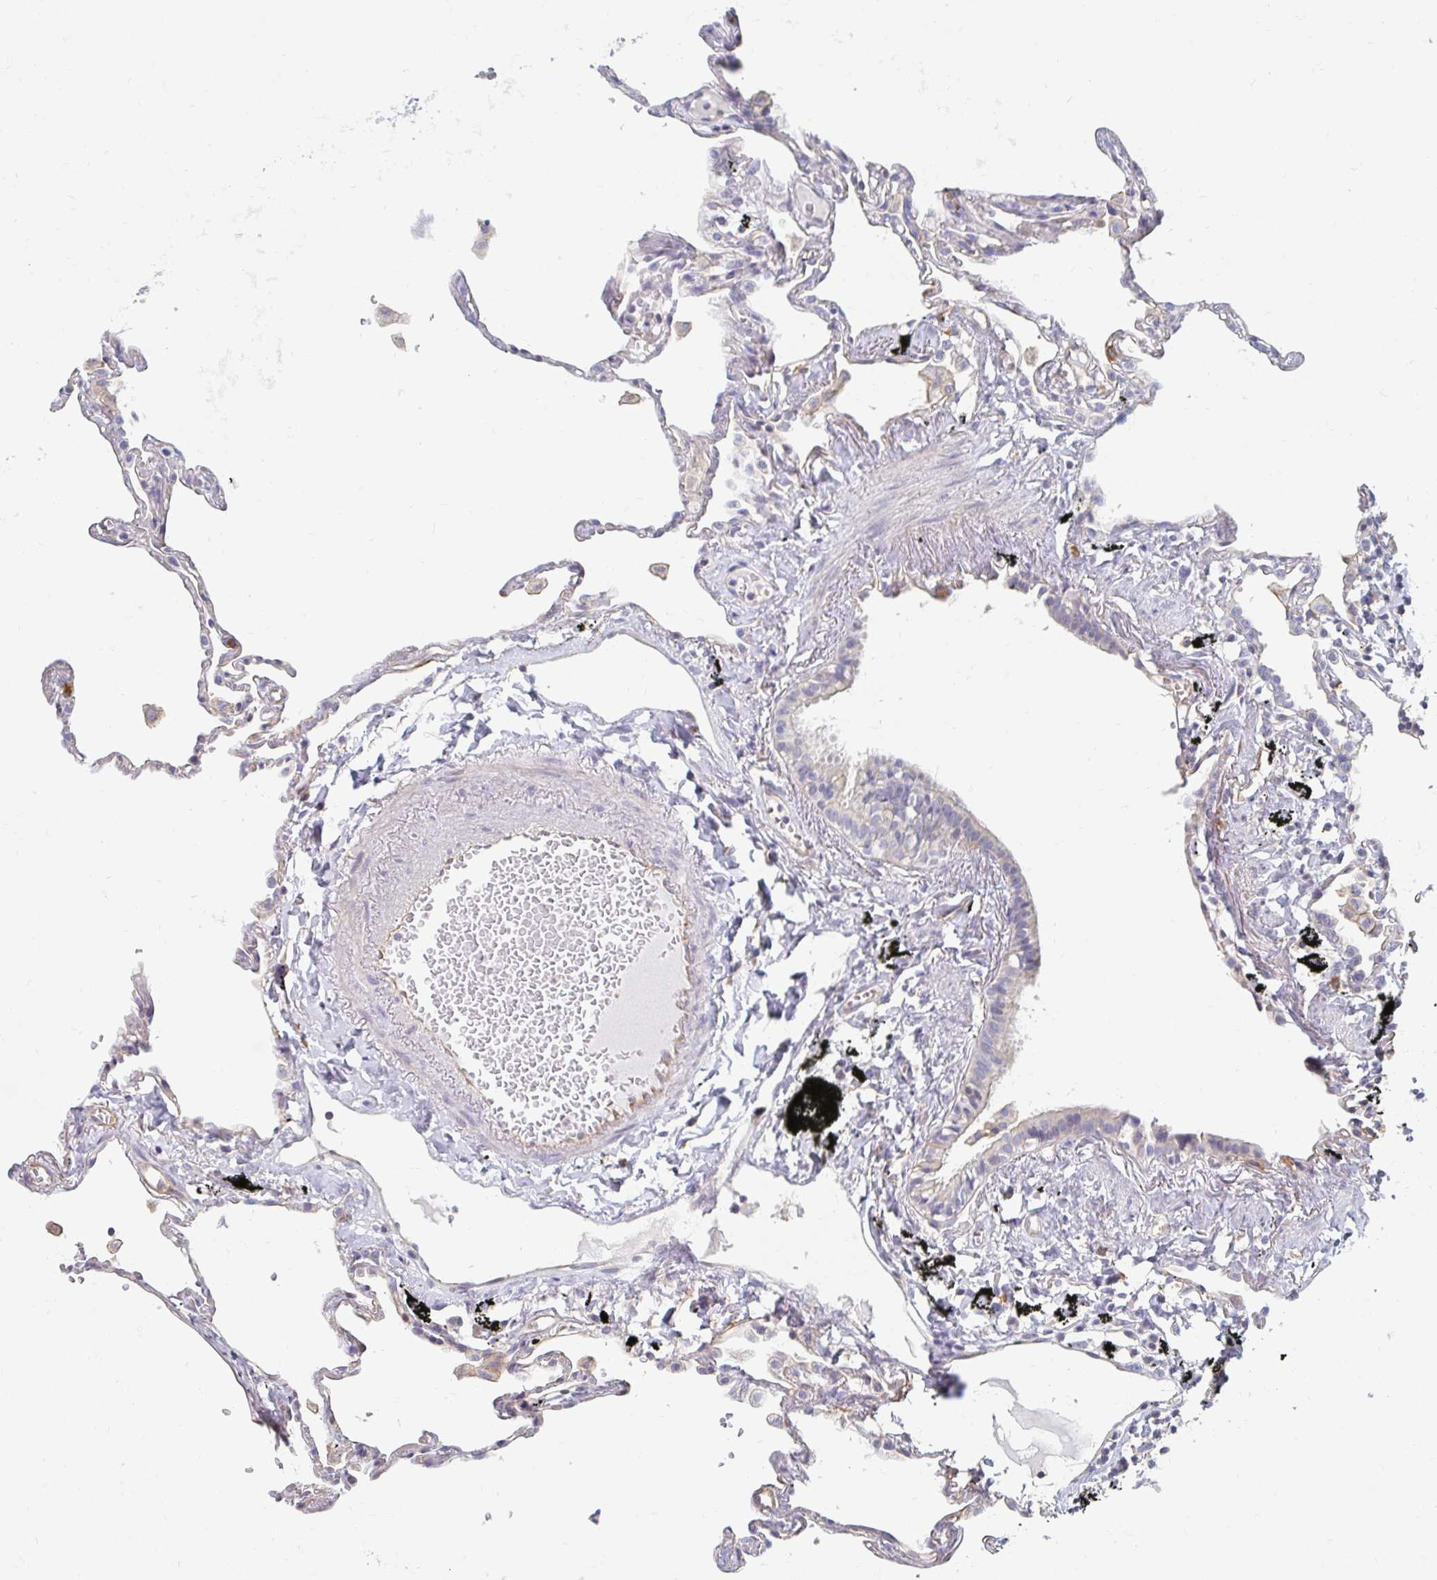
{"staining": {"intensity": "negative", "quantity": "none", "location": "none"}, "tissue": "lung", "cell_type": "Alveolar cells", "image_type": "normal", "snomed": [{"axis": "morphology", "description": "Normal tissue, NOS"}, {"axis": "topography", "description": "Lung"}], "caption": "IHC photomicrograph of normal human lung stained for a protein (brown), which shows no expression in alveolar cells.", "gene": "MYLK2", "patient": {"sex": "female", "age": 67}}